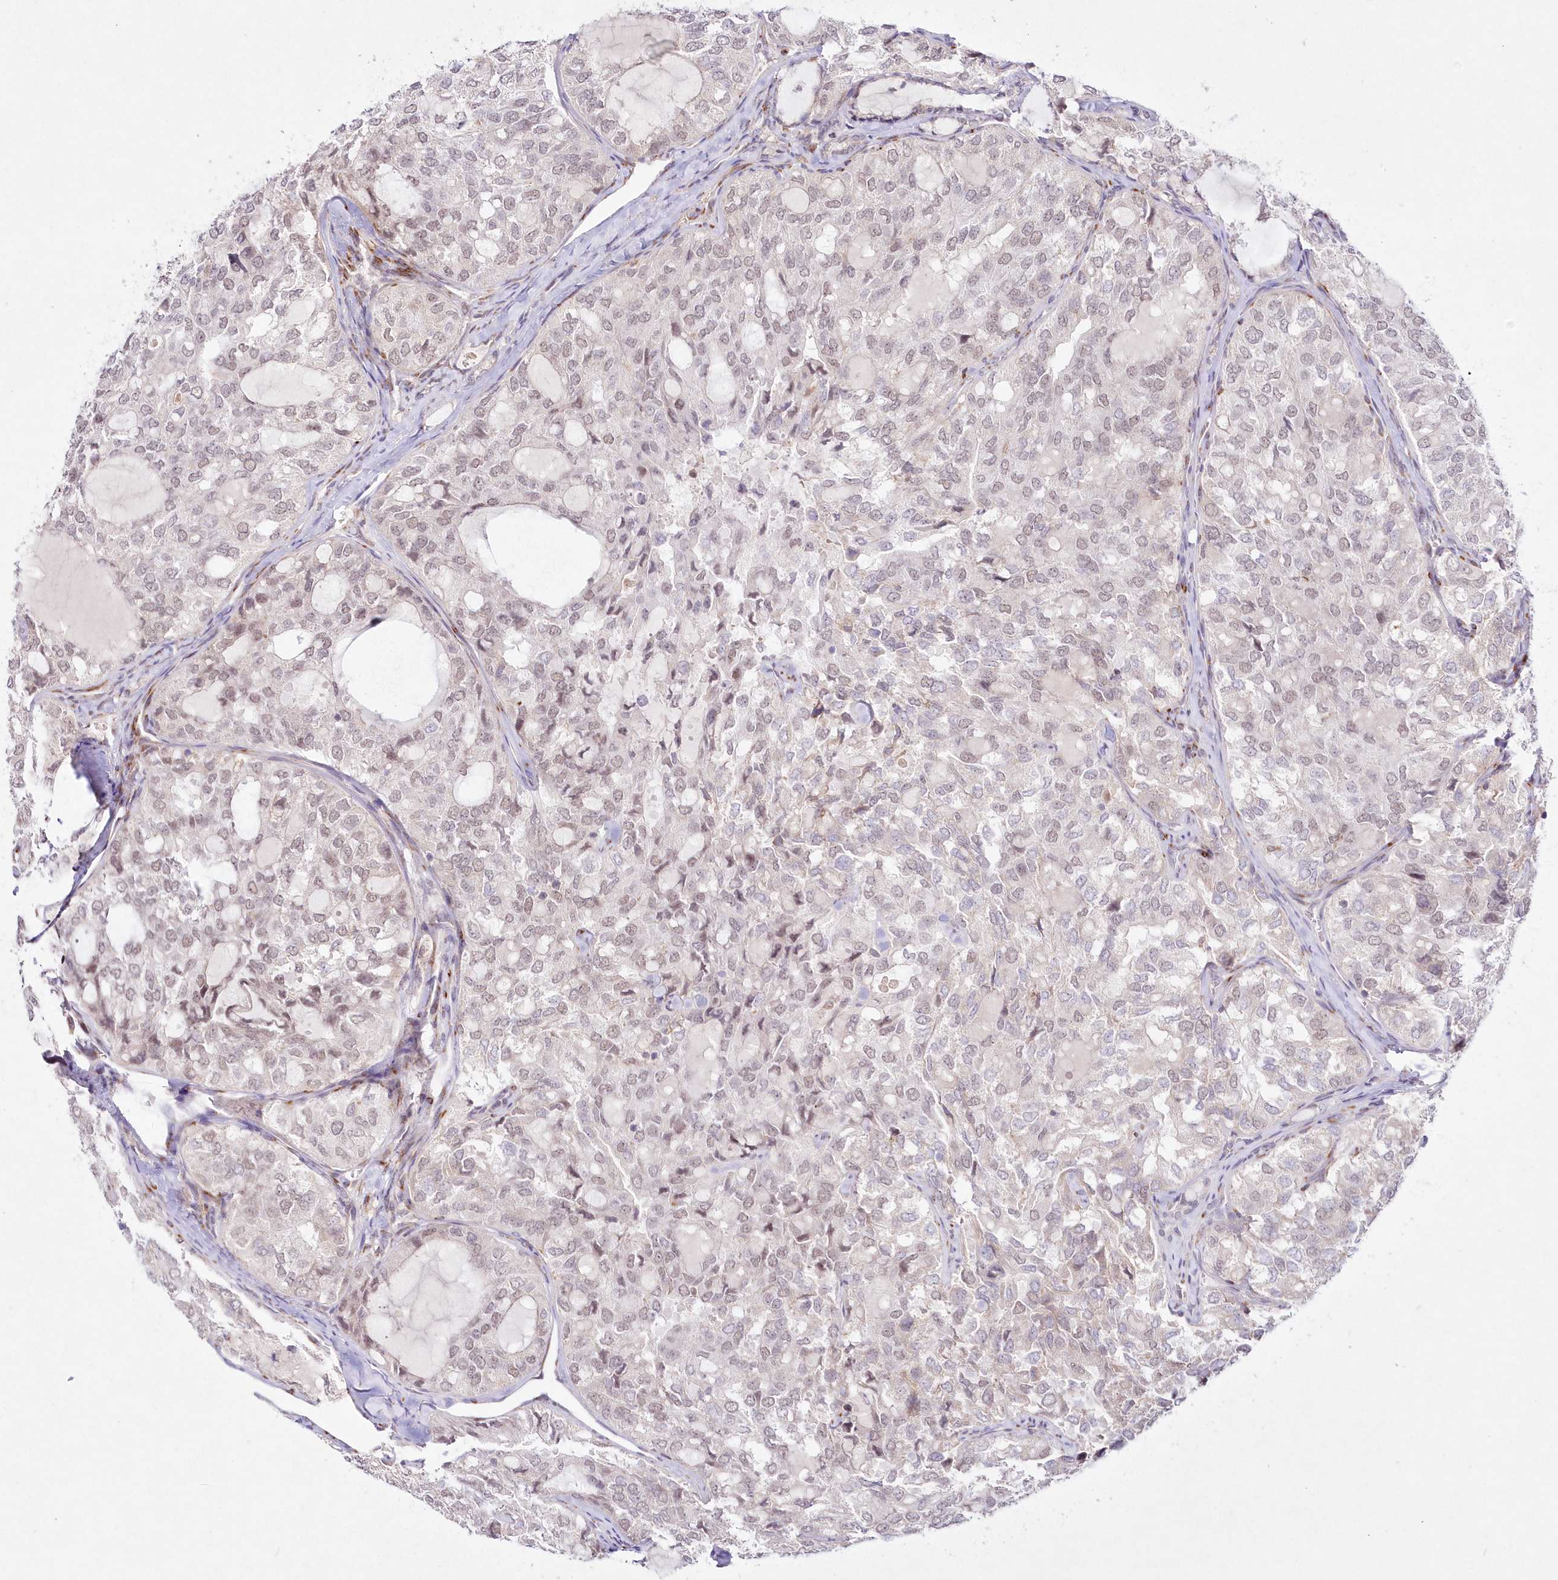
{"staining": {"intensity": "negative", "quantity": "none", "location": "none"}, "tissue": "thyroid cancer", "cell_type": "Tumor cells", "image_type": "cancer", "snomed": [{"axis": "morphology", "description": "Follicular adenoma carcinoma, NOS"}, {"axis": "topography", "description": "Thyroid gland"}], "caption": "Image shows no significant protein positivity in tumor cells of follicular adenoma carcinoma (thyroid). (Immunohistochemistry (ihc), brightfield microscopy, high magnification).", "gene": "LDB1", "patient": {"sex": "male", "age": 75}}